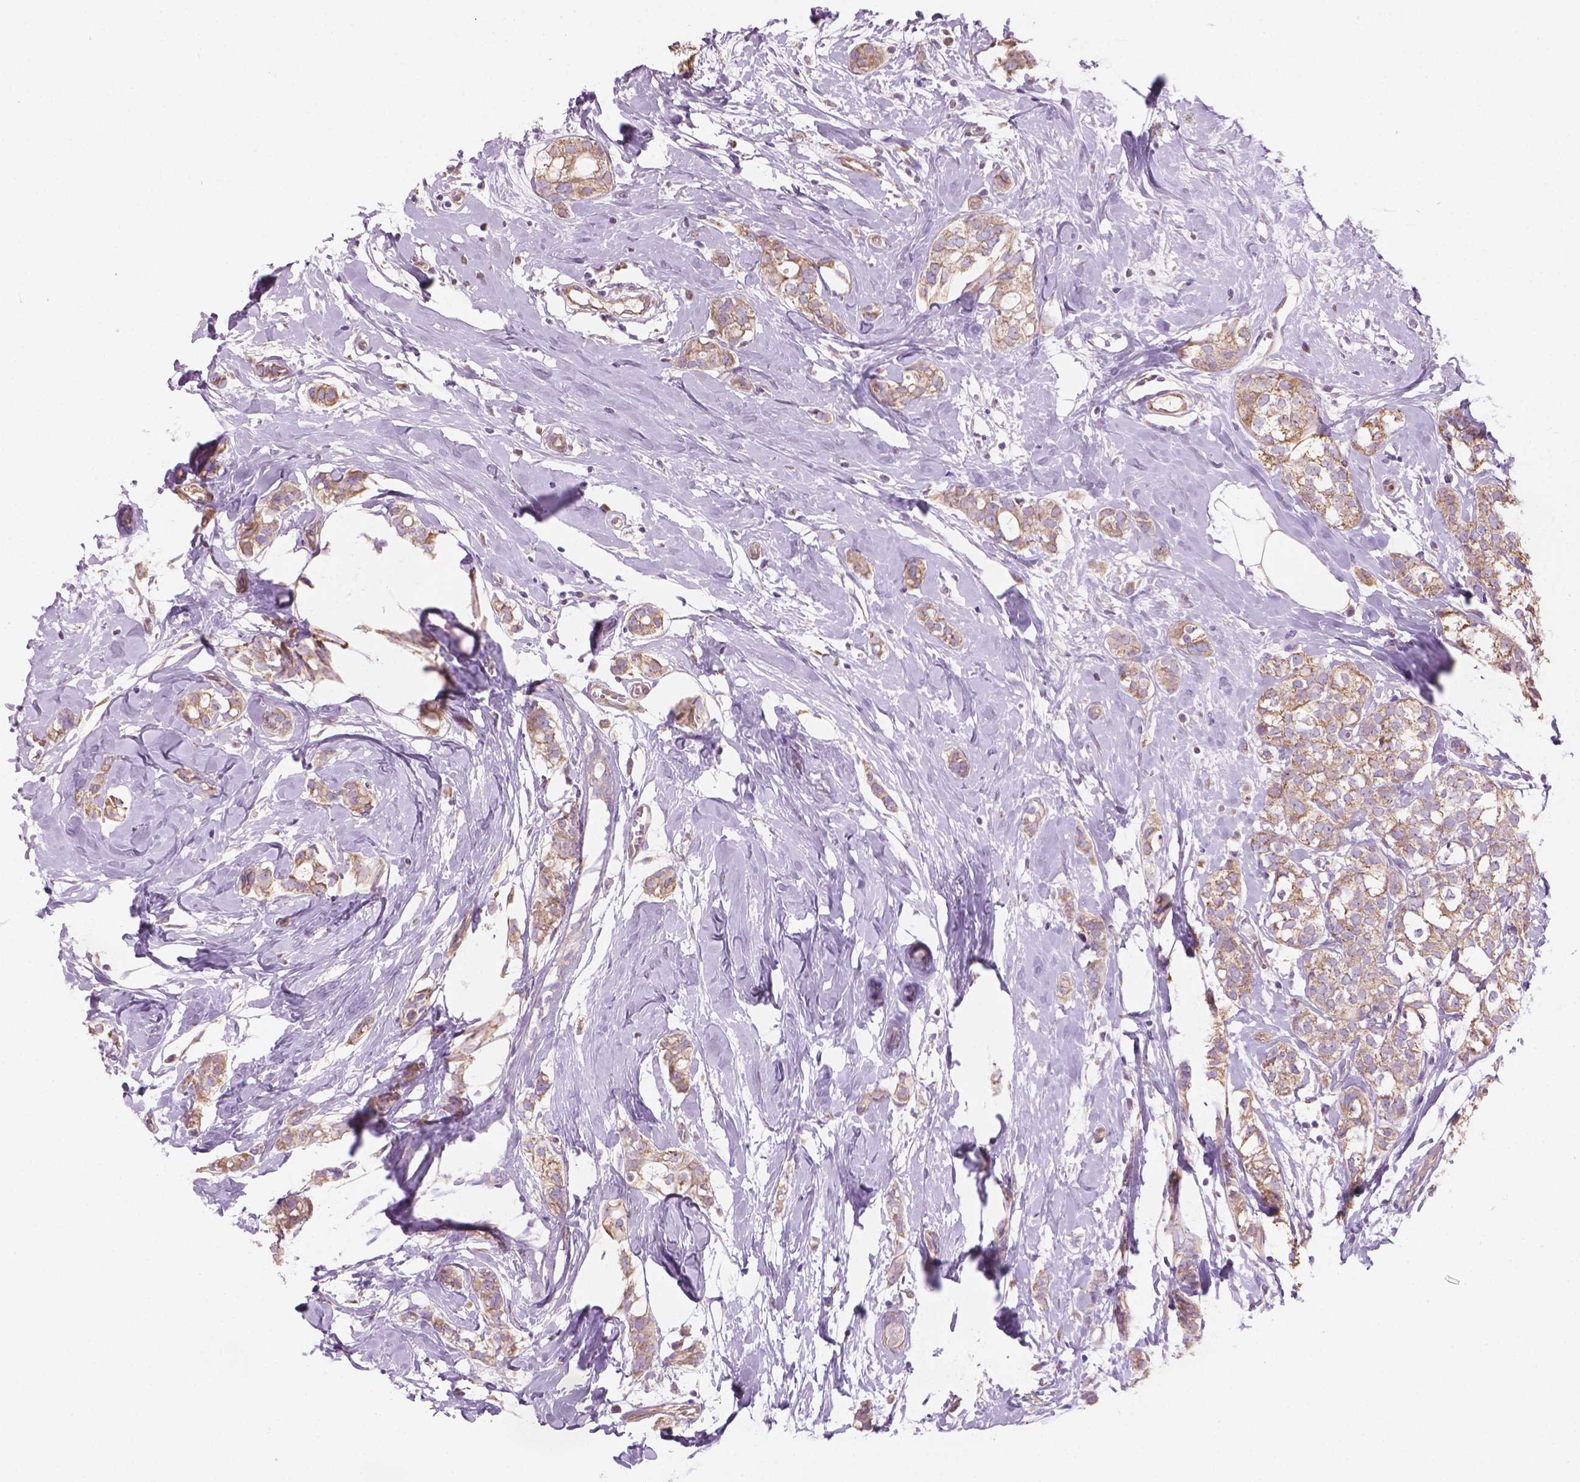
{"staining": {"intensity": "moderate", "quantity": ">75%", "location": "cytoplasmic/membranous"}, "tissue": "breast cancer", "cell_type": "Tumor cells", "image_type": "cancer", "snomed": [{"axis": "morphology", "description": "Duct carcinoma"}, {"axis": "topography", "description": "Breast"}], "caption": "A micrograph of breast cancer stained for a protein exhibits moderate cytoplasmic/membranous brown staining in tumor cells. (brown staining indicates protein expression, while blue staining denotes nuclei).", "gene": "TTC29", "patient": {"sex": "female", "age": 40}}